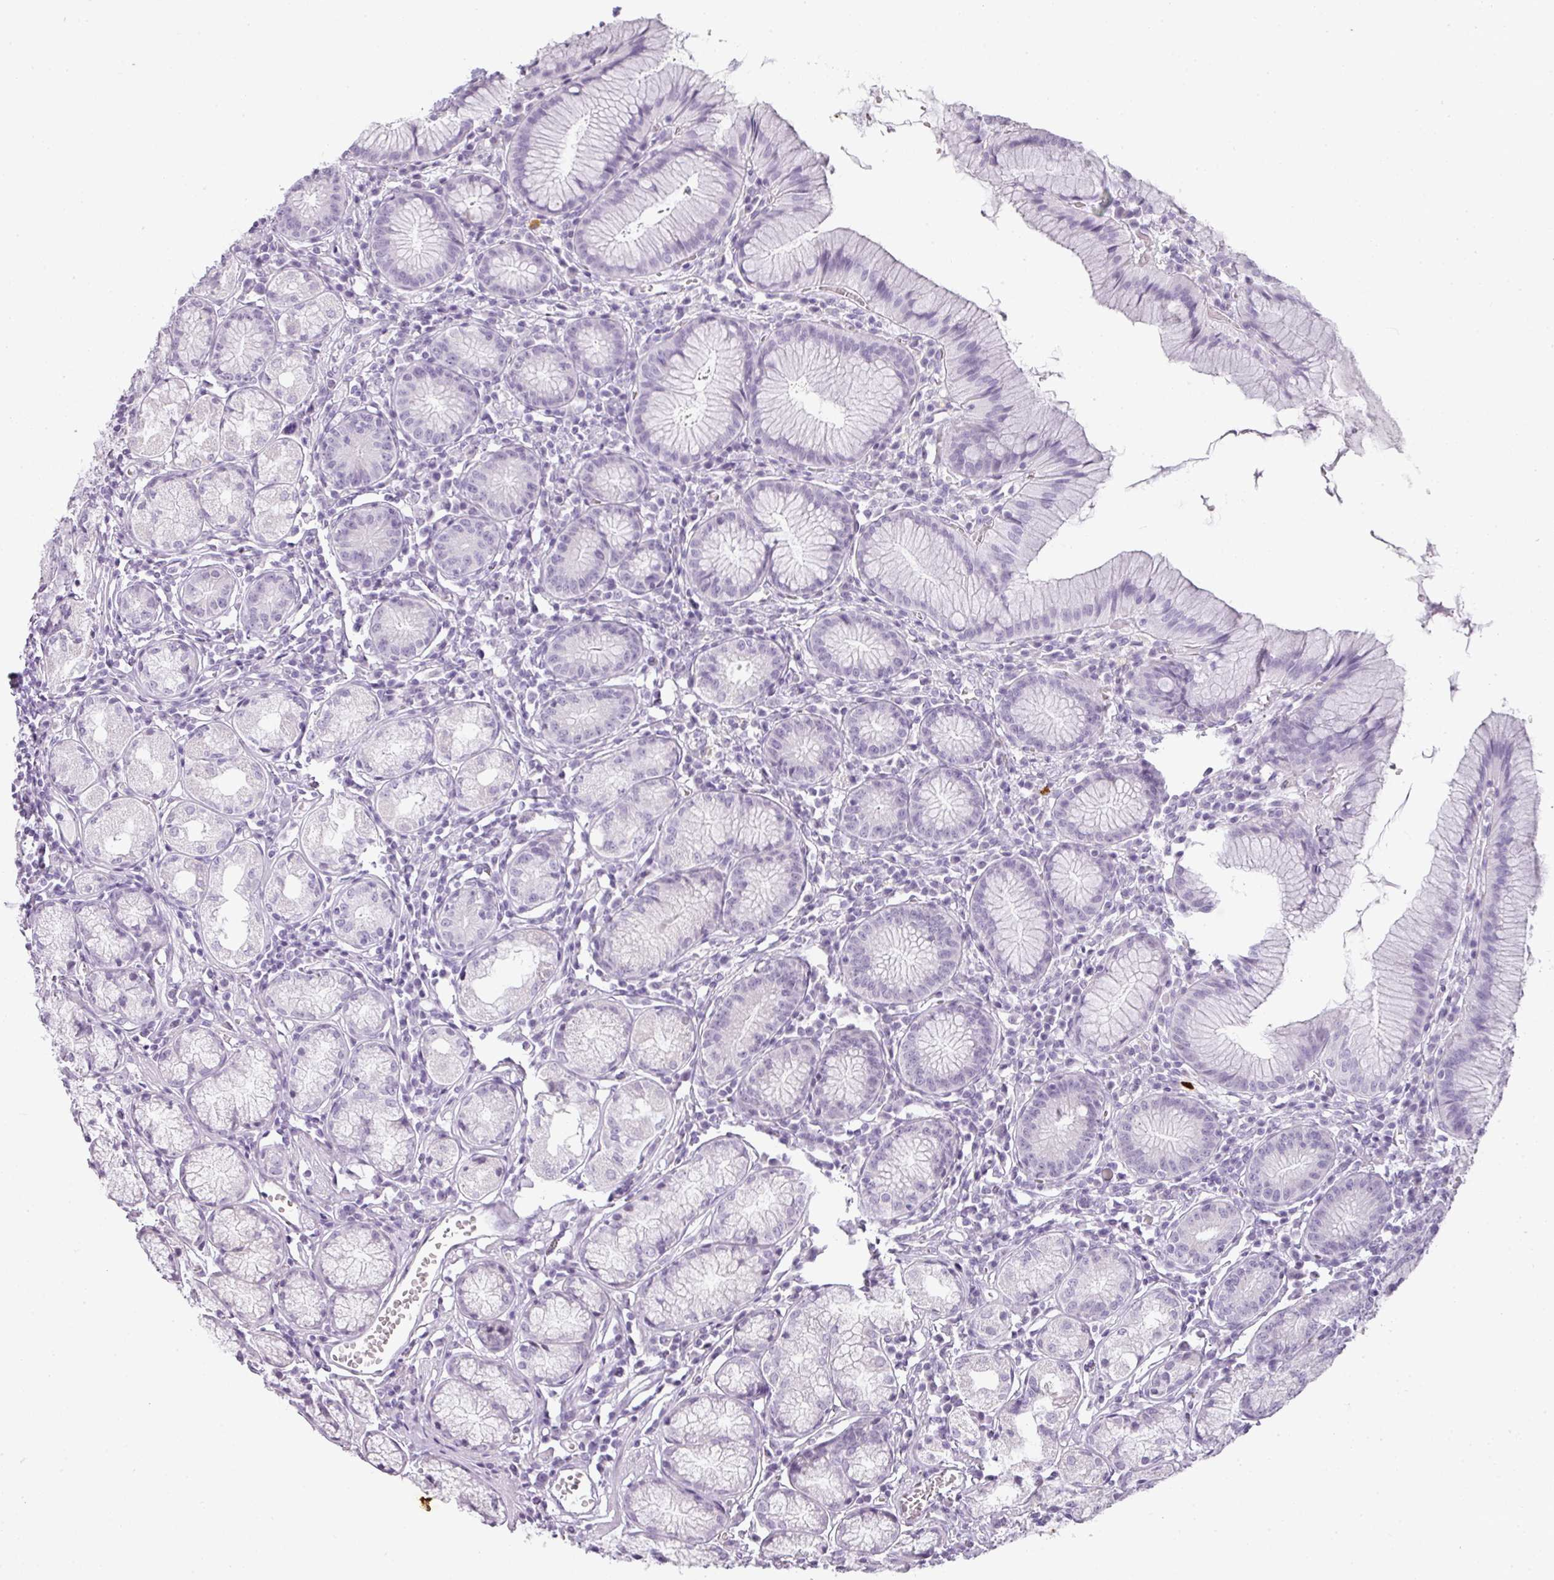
{"staining": {"intensity": "negative", "quantity": "none", "location": "none"}, "tissue": "stomach", "cell_type": "Glandular cells", "image_type": "normal", "snomed": [{"axis": "morphology", "description": "Normal tissue, NOS"}, {"axis": "topography", "description": "Stomach"}], "caption": "This is a micrograph of IHC staining of benign stomach, which shows no expression in glandular cells.", "gene": "RBMY1A1", "patient": {"sex": "male", "age": 55}}